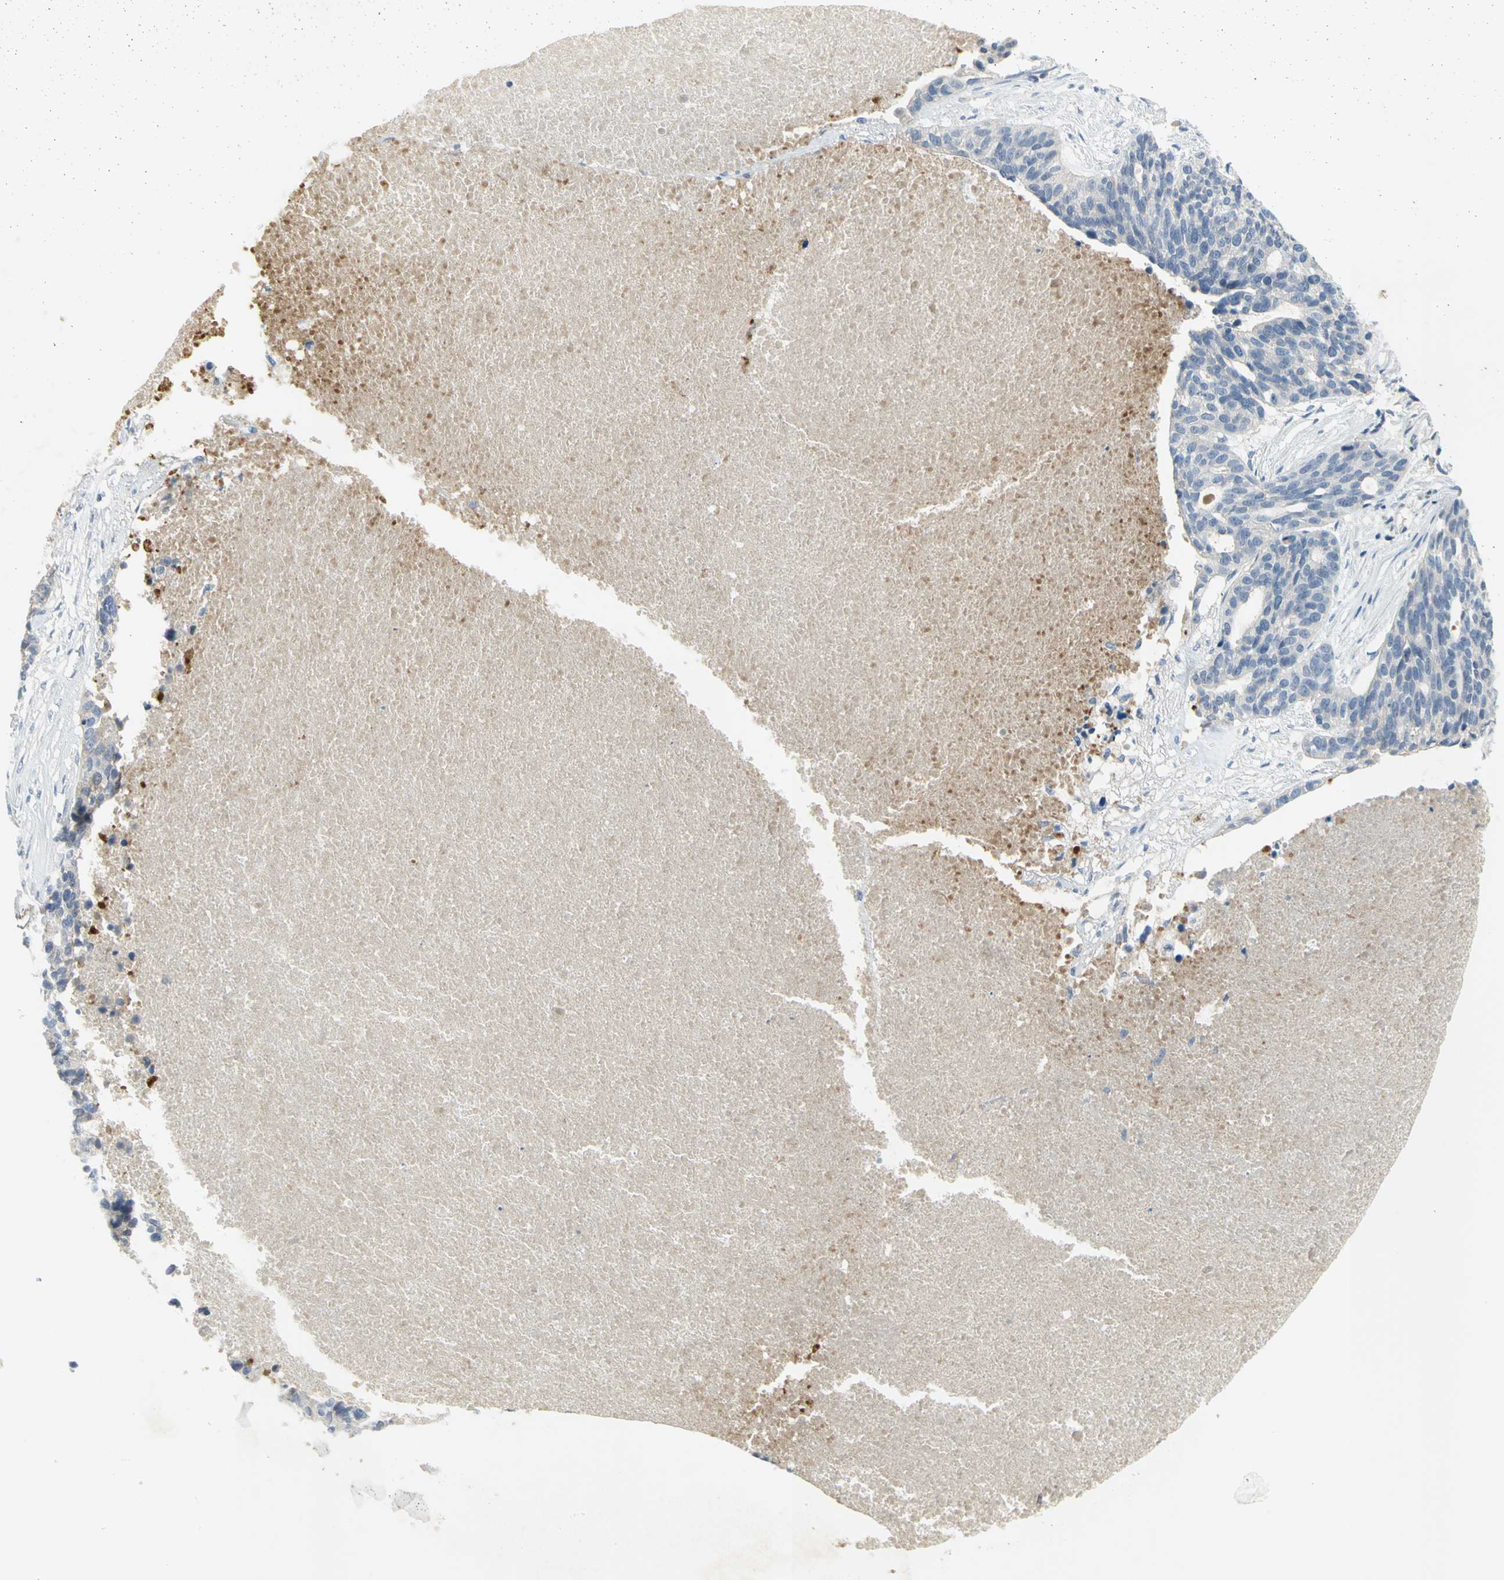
{"staining": {"intensity": "negative", "quantity": "none", "location": "none"}, "tissue": "ovarian cancer", "cell_type": "Tumor cells", "image_type": "cancer", "snomed": [{"axis": "morphology", "description": "Cystadenocarcinoma, serous, NOS"}, {"axis": "topography", "description": "Ovary"}], "caption": "Immunohistochemical staining of ovarian serous cystadenocarcinoma shows no significant staining in tumor cells.", "gene": "ZIC1", "patient": {"sex": "female", "age": 59}}